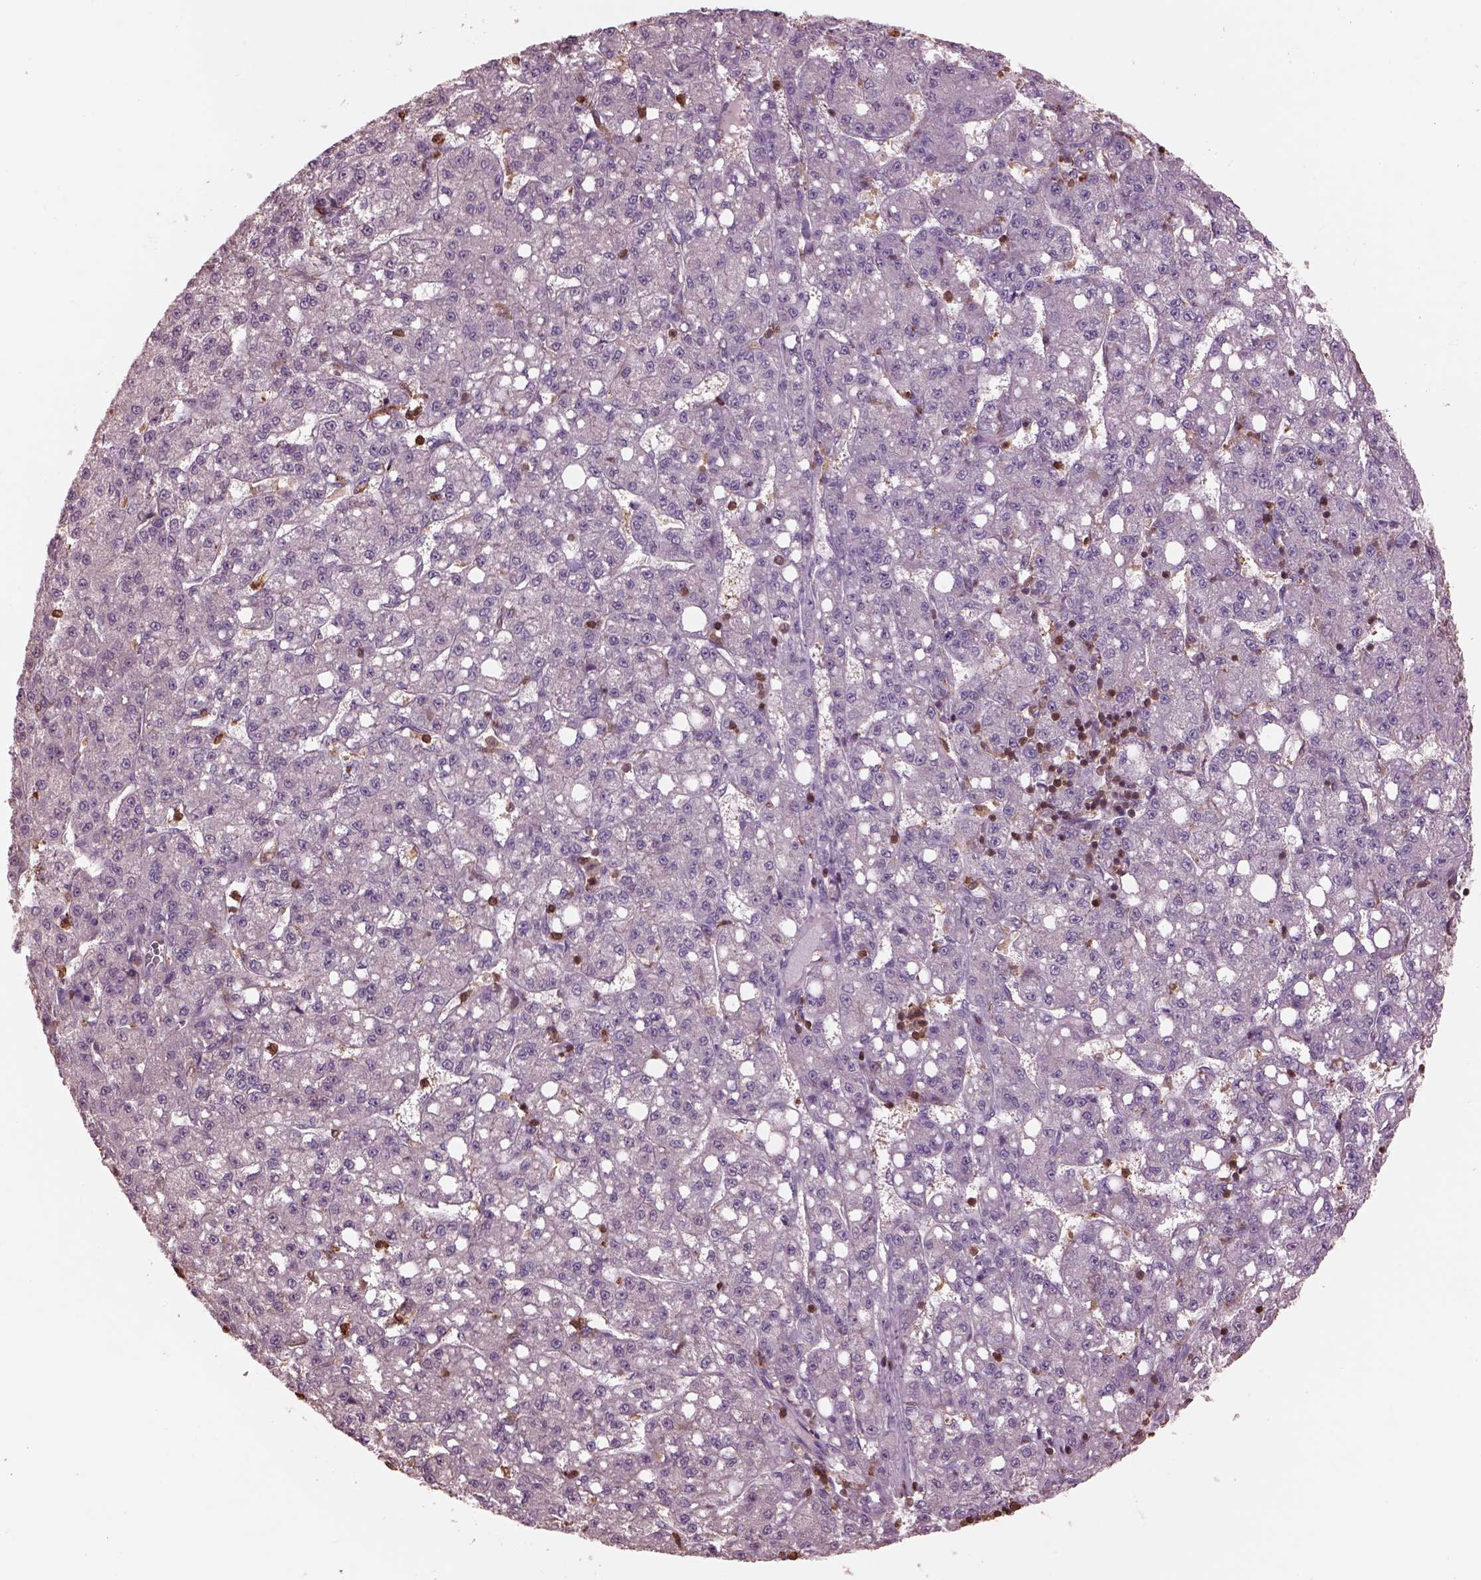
{"staining": {"intensity": "negative", "quantity": "none", "location": "none"}, "tissue": "liver cancer", "cell_type": "Tumor cells", "image_type": "cancer", "snomed": [{"axis": "morphology", "description": "Carcinoma, Hepatocellular, NOS"}, {"axis": "topography", "description": "Liver"}], "caption": "Tumor cells are negative for protein expression in human liver cancer (hepatocellular carcinoma).", "gene": "IL31RA", "patient": {"sex": "female", "age": 65}}